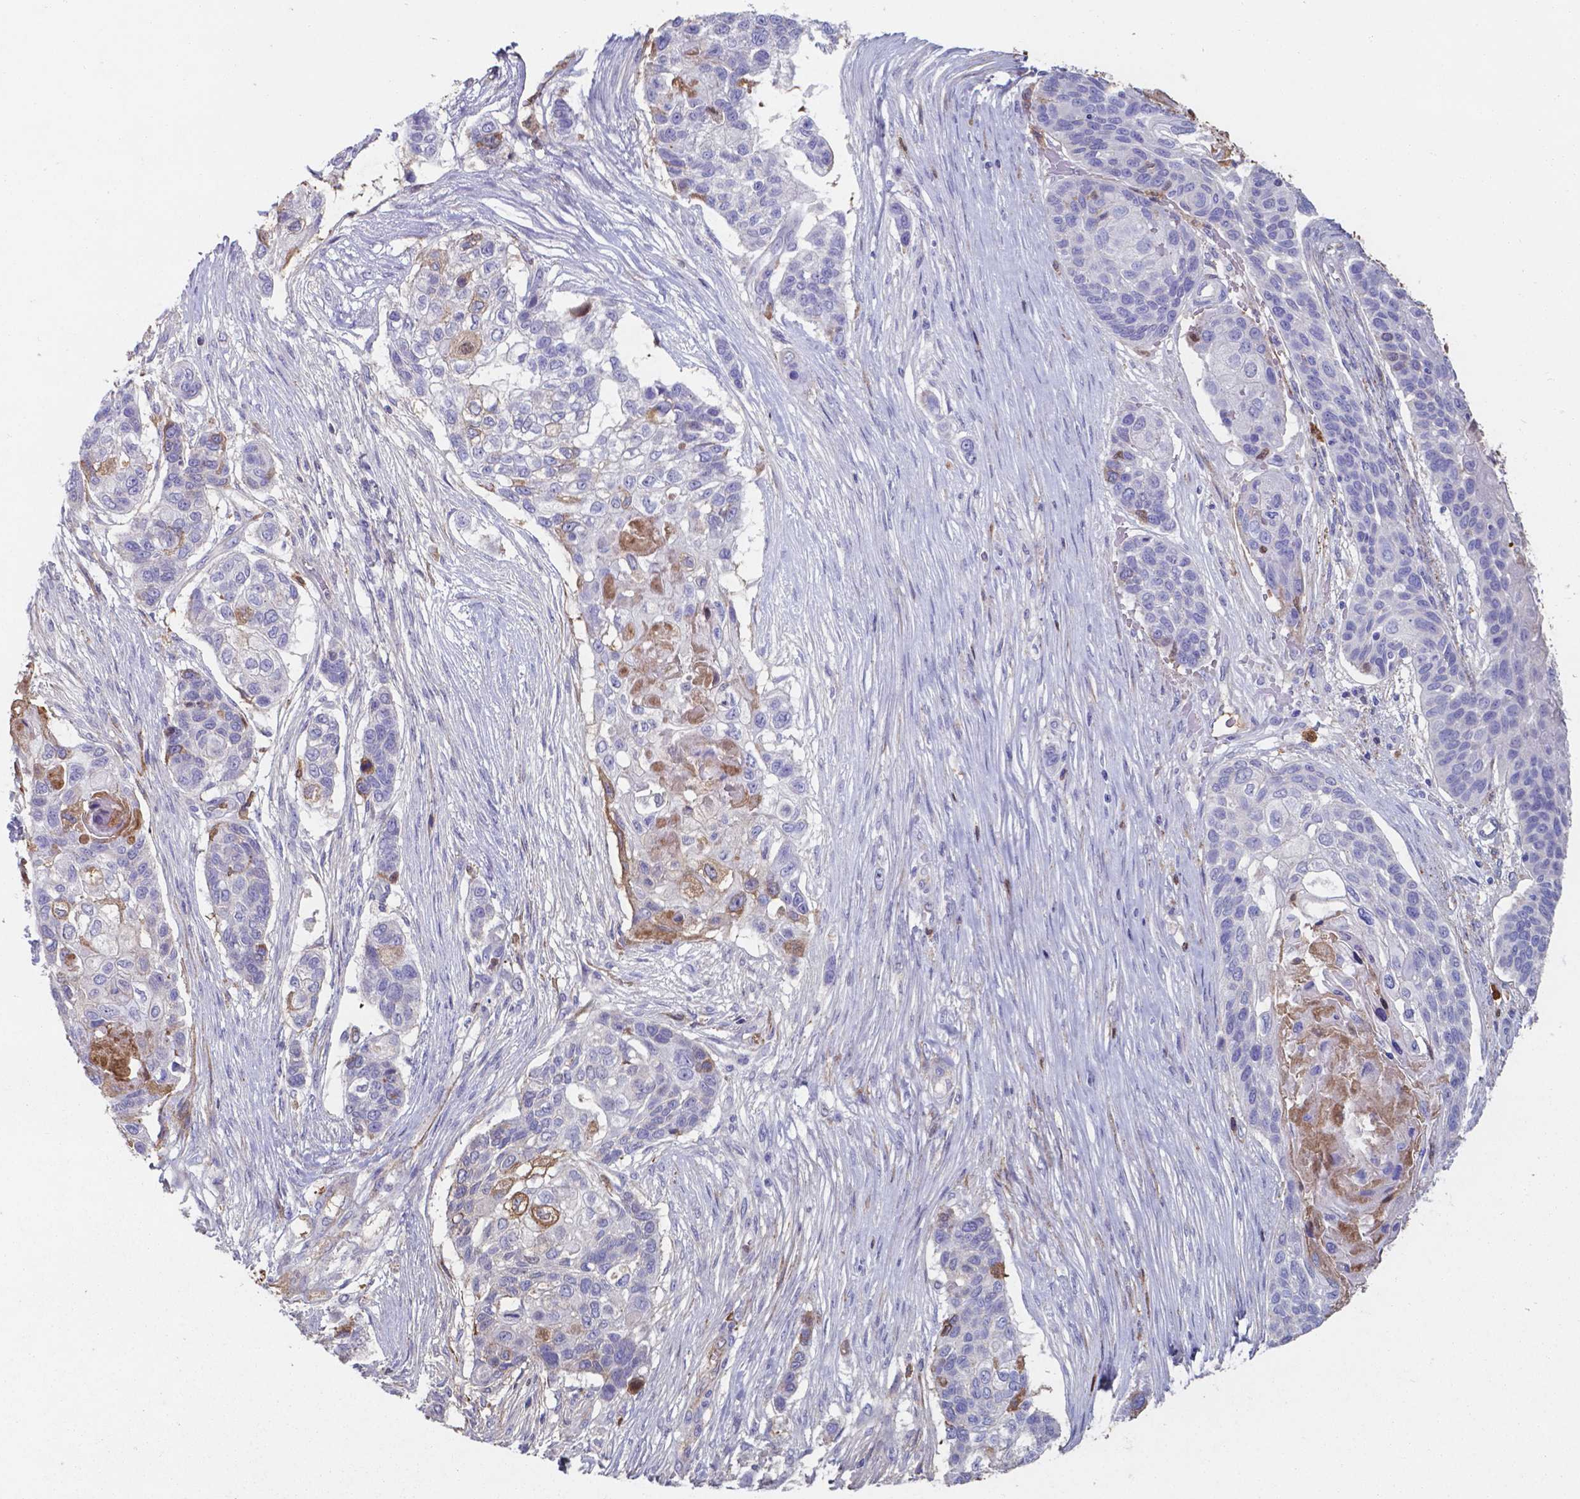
{"staining": {"intensity": "moderate", "quantity": "<25%", "location": "cytoplasmic/membranous"}, "tissue": "lung cancer", "cell_type": "Tumor cells", "image_type": "cancer", "snomed": [{"axis": "morphology", "description": "Squamous cell carcinoma, NOS"}, {"axis": "topography", "description": "Lung"}], "caption": "Lung cancer (squamous cell carcinoma) stained with immunohistochemistry displays moderate cytoplasmic/membranous positivity in approximately <25% of tumor cells. Nuclei are stained in blue.", "gene": "SERPINA1", "patient": {"sex": "male", "age": 69}}